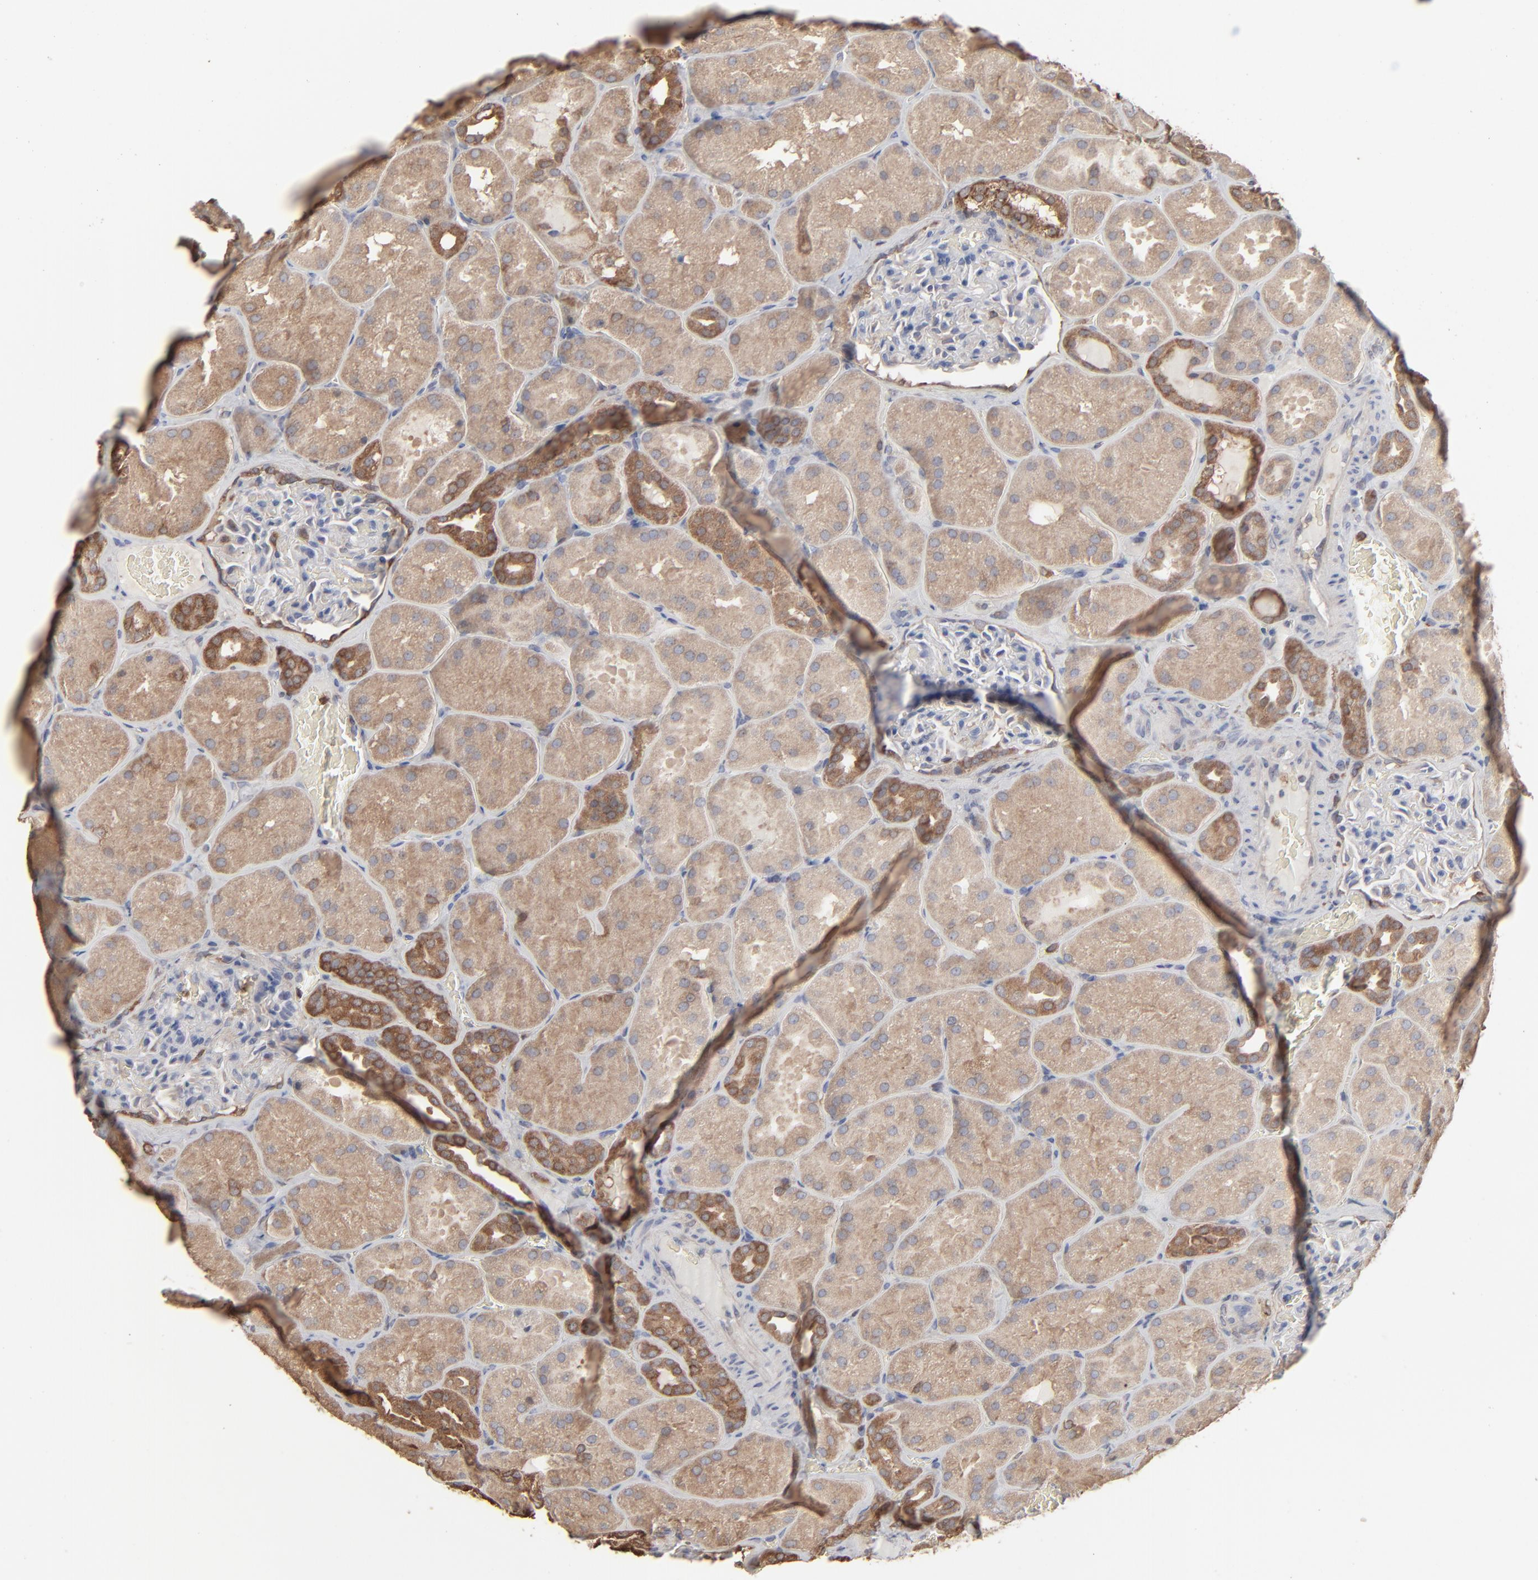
{"staining": {"intensity": "negative", "quantity": "none", "location": "none"}, "tissue": "kidney", "cell_type": "Cells in glomeruli", "image_type": "normal", "snomed": [{"axis": "morphology", "description": "Normal tissue, NOS"}, {"axis": "topography", "description": "Kidney"}], "caption": "Protein analysis of normal kidney exhibits no significant staining in cells in glomeruli. (DAB (3,3'-diaminobenzidine) IHC with hematoxylin counter stain).", "gene": "NME1", "patient": {"sex": "male", "age": 28}}